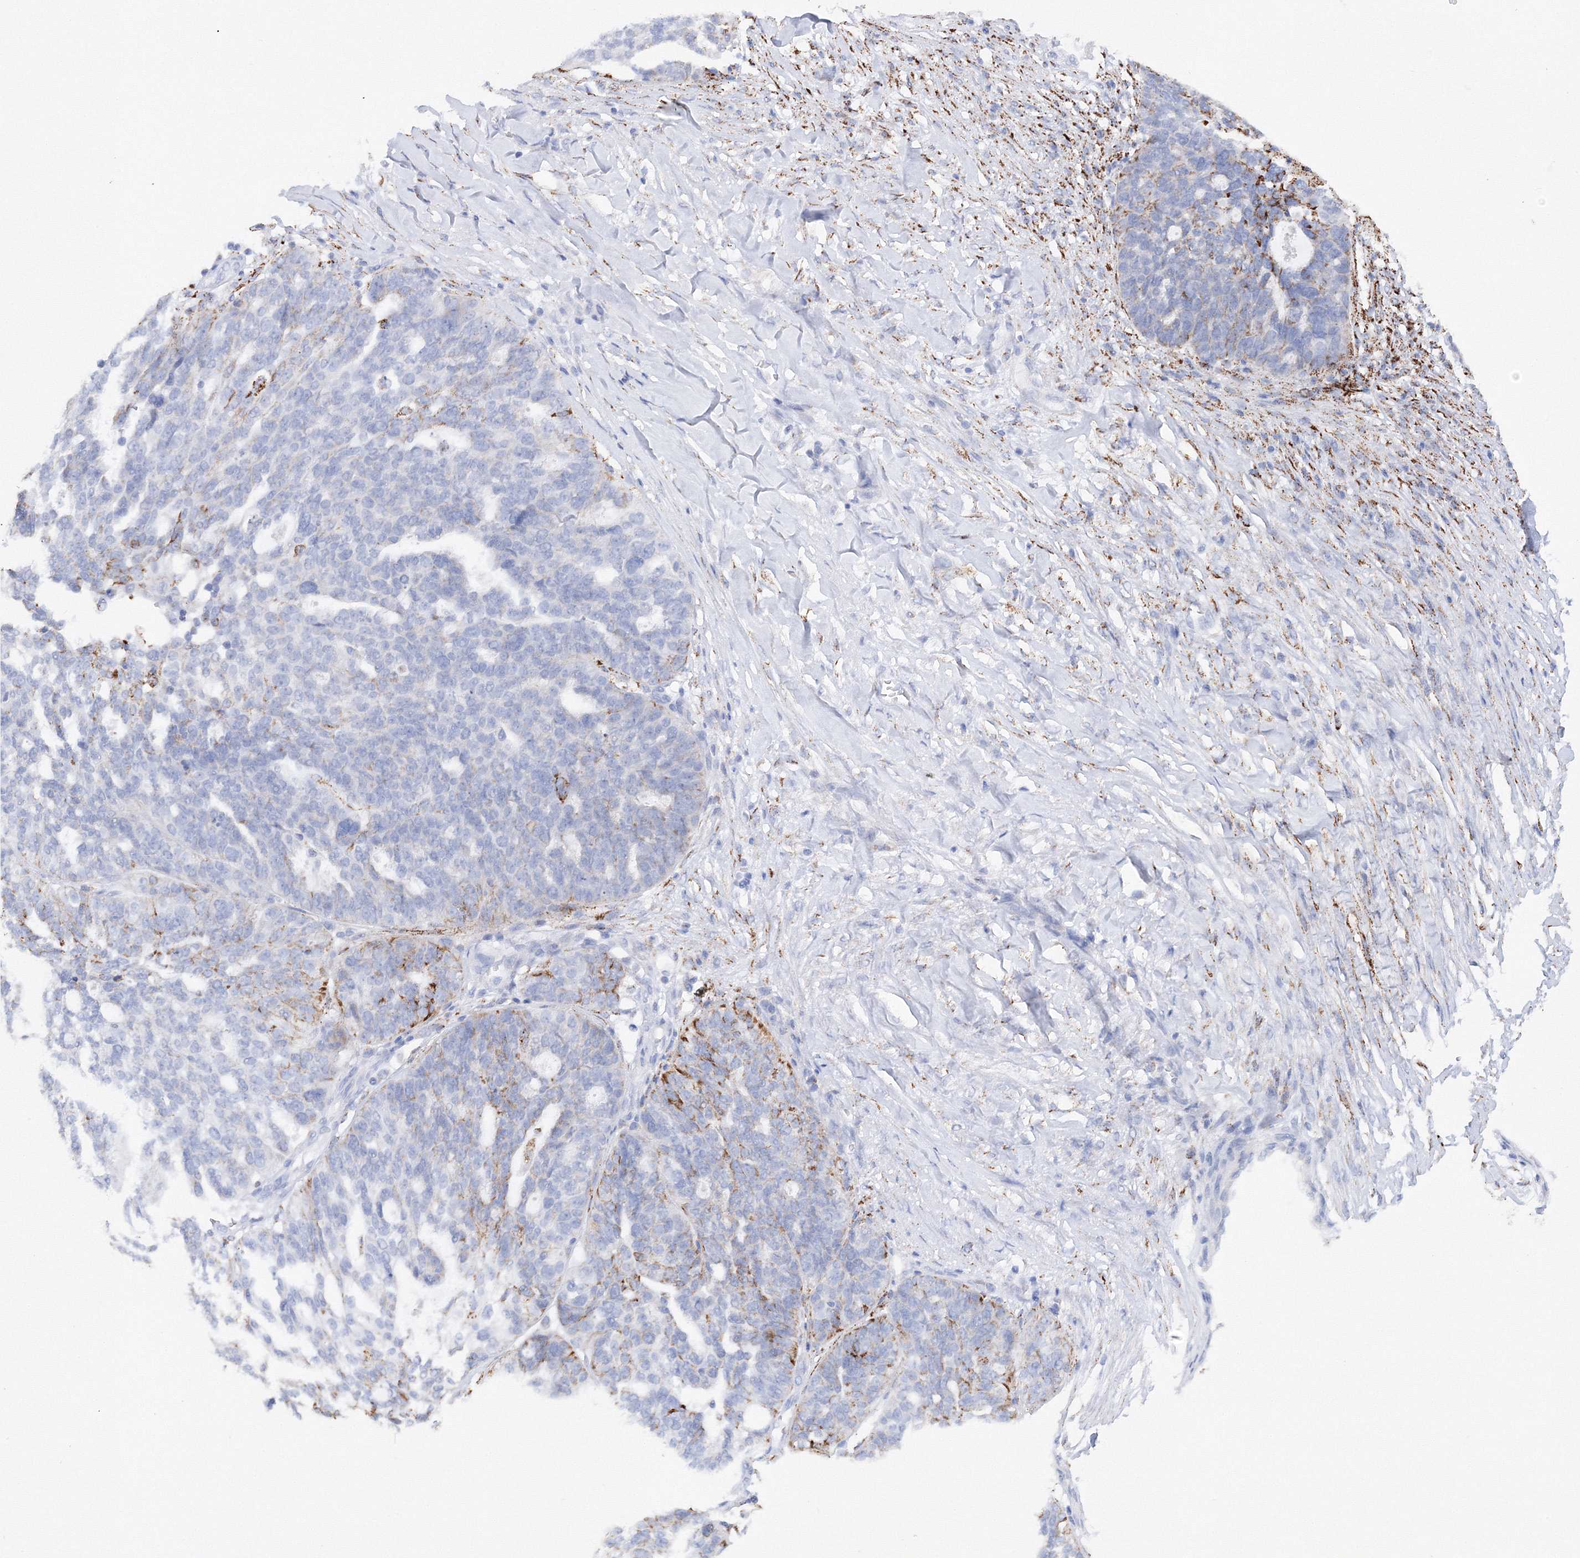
{"staining": {"intensity": "moderate", "quantity": "<25%", "location": "cytoplasmic/membranous"}, "tissue": "ovarian cancer", "cell_type": "Tumor cells", "image_type": "cancer", "snomed": [{"axis": "morphology", "description": "Cystadenocarcinoma, serous, NOS"}, {"axis": "topography", "description": "Ovary"}], "caption": "Immunohistochemical staining of ovarian cancer exhibits low levels of moderate cytoplasmic/membranous protein positivity in about <25% of tumor cells.", "gene": "MERTK", "patient": {"sex": "female", "age": 59}}